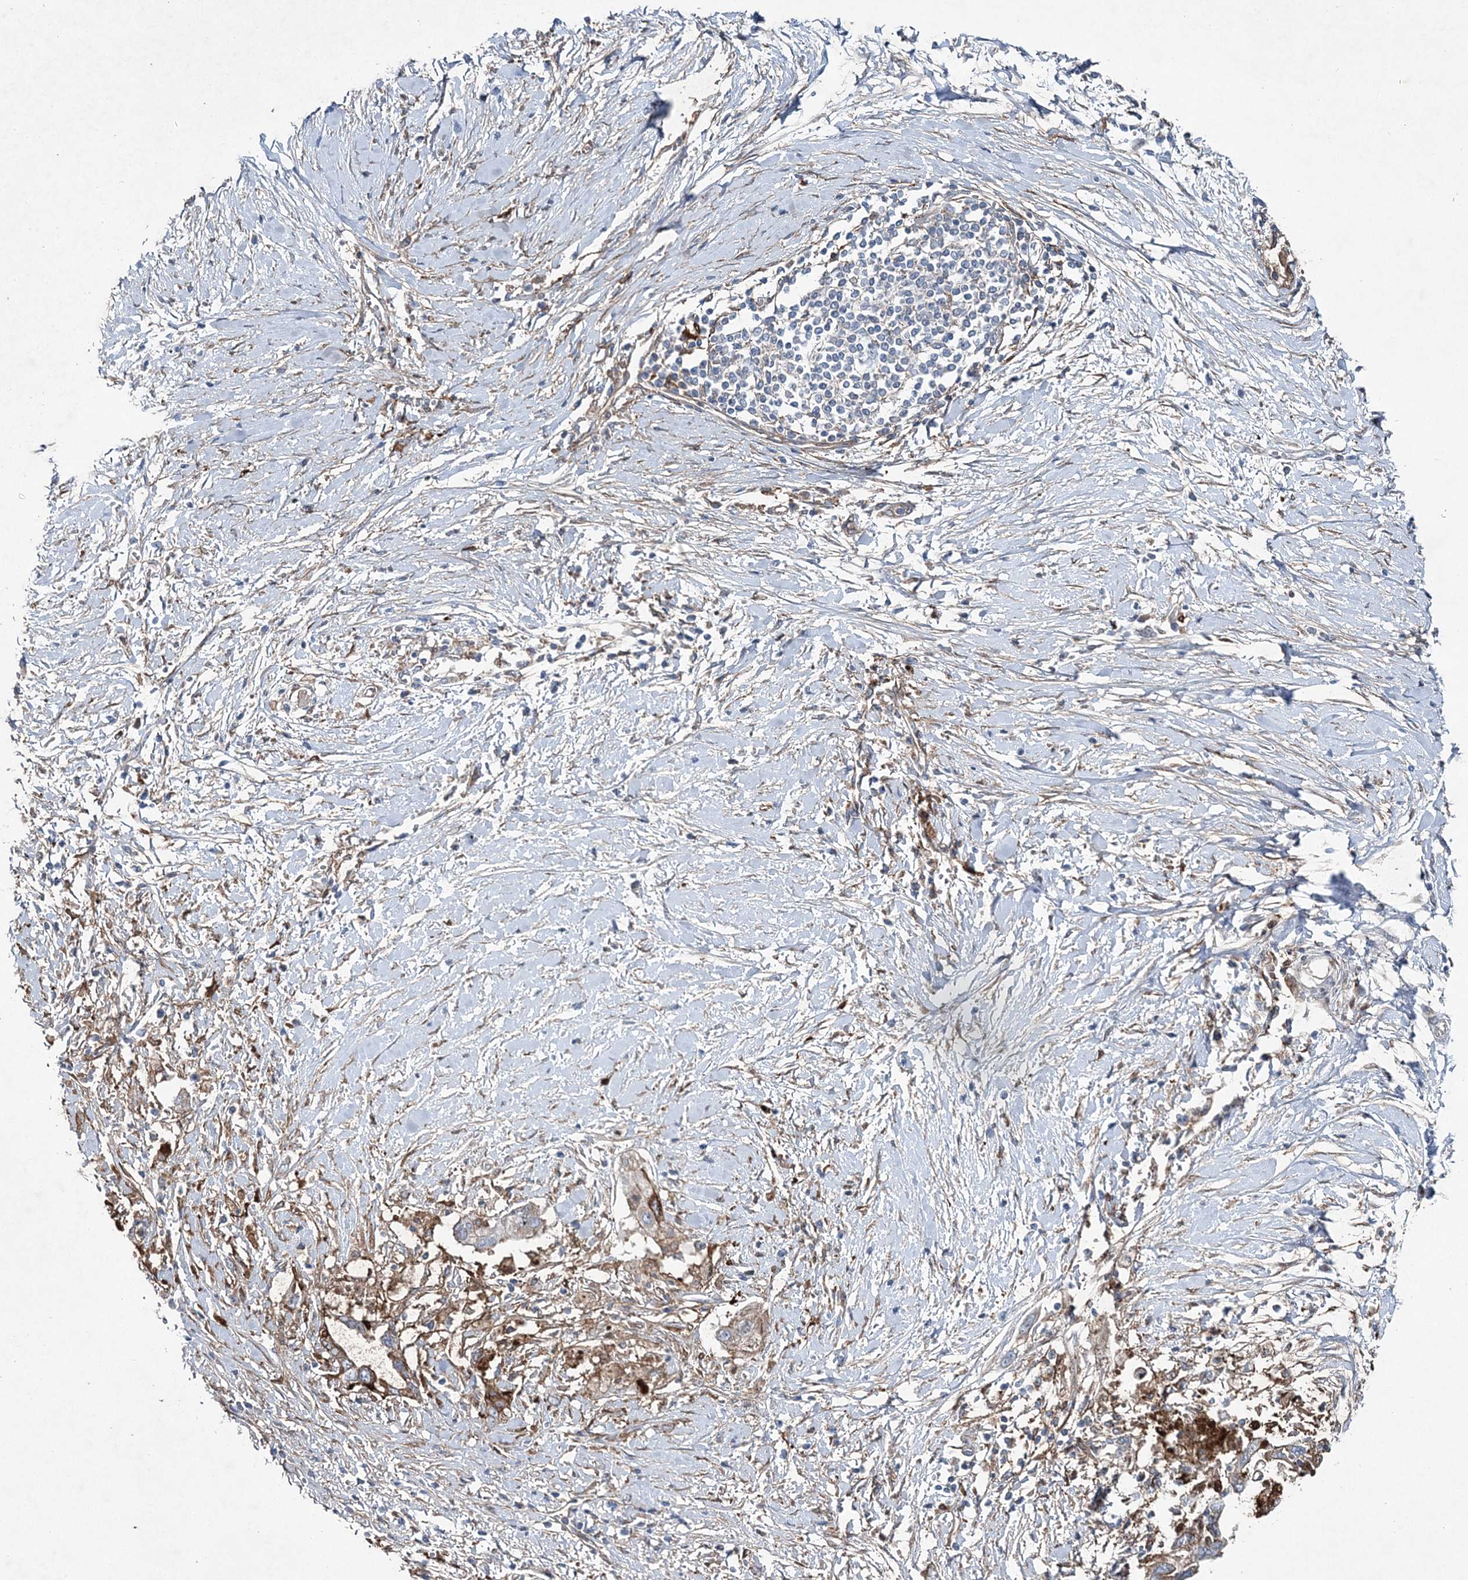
{"staining": {"intensity": "strong", "quantity": "<25%", "location": "cytoplasmic/membranous"}, "tissue": "pancreatic cancer", "cell_type": "Tumor cells", "image_type": "cancer", "snomed": [{"axis": "morphology", "description": "Normal tissue, NOS"}, {"axis": "morphology", "description": "Adenocarcinoma, NOS"}, {"axis": "topography", "description": "Pancreas"}, {"axis": "topography", "description": "Peripheral nerve tissue"}], "caption": "Strong cytoplasmic/membranous positivity for a protein is present in about <25% of tumor cells of pancreatic cancer (adenocarcinoma) using IHC.", "gene": "SPOPL", "patient": {"sex": "male", "age": 59}}